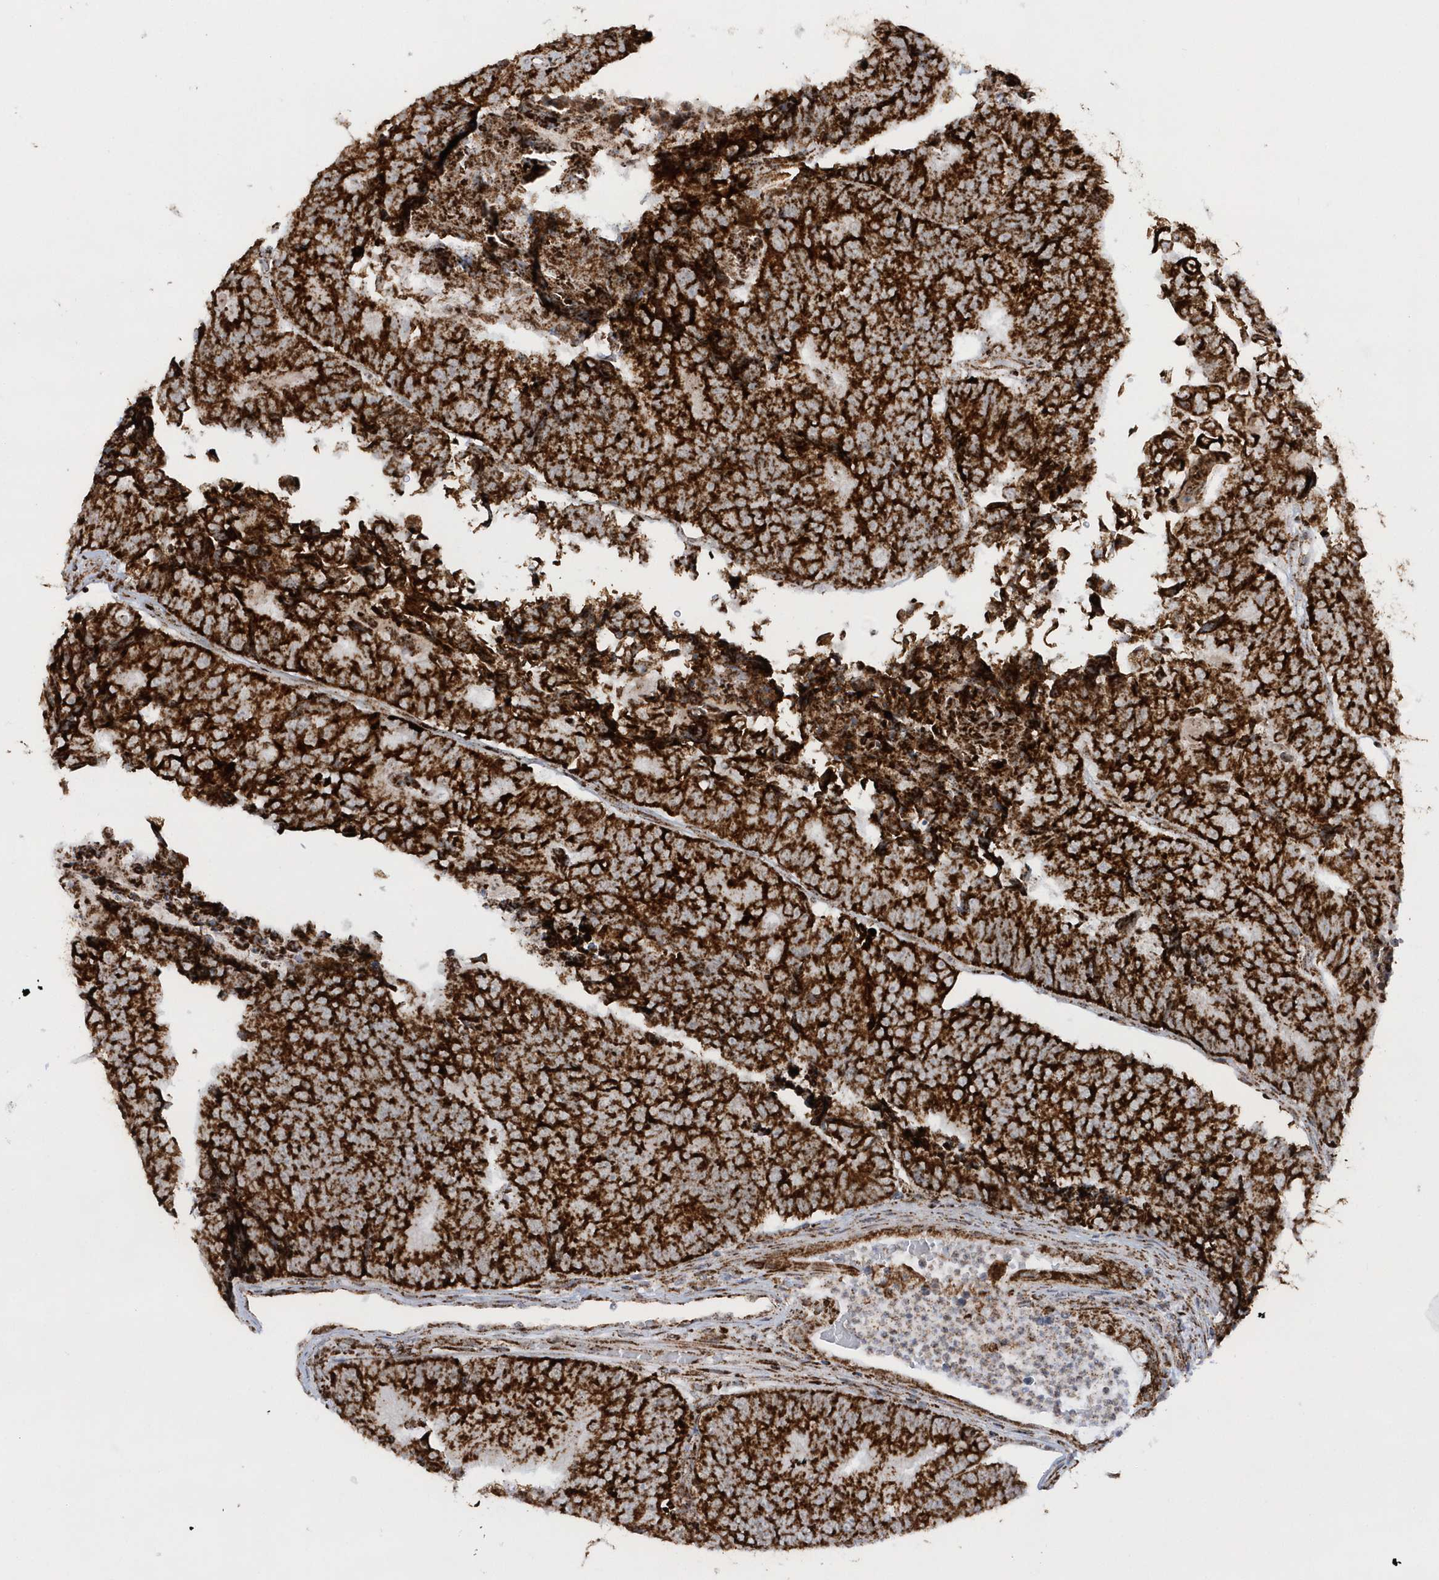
{"staining": {"intensity": "strong", "quantity": ">75%", "location": "cytoplasmic/membranous"}, "tissue": "colorectal cancer", "cell_type": "Tumor cells", "image_type": "cancer", "snomed": [{"axis": "morphology", "description": "Adenocarcinoma, NOS"}, {"axis": "topography", "description": "Colon"}], "caption": "Colorectal cancer (adenocarcinoma) was stained to show a protein in brown. There is high levels of strong cytoplasmic/membranous expression in about >75% of tumor cells. The staining is performed using DAB brown chromogen to label protein expression. The nuclei are counter-stained blue using hematoxylin.", "gene": "CRY2", "patient": {"sex": "female", "age": 67}}